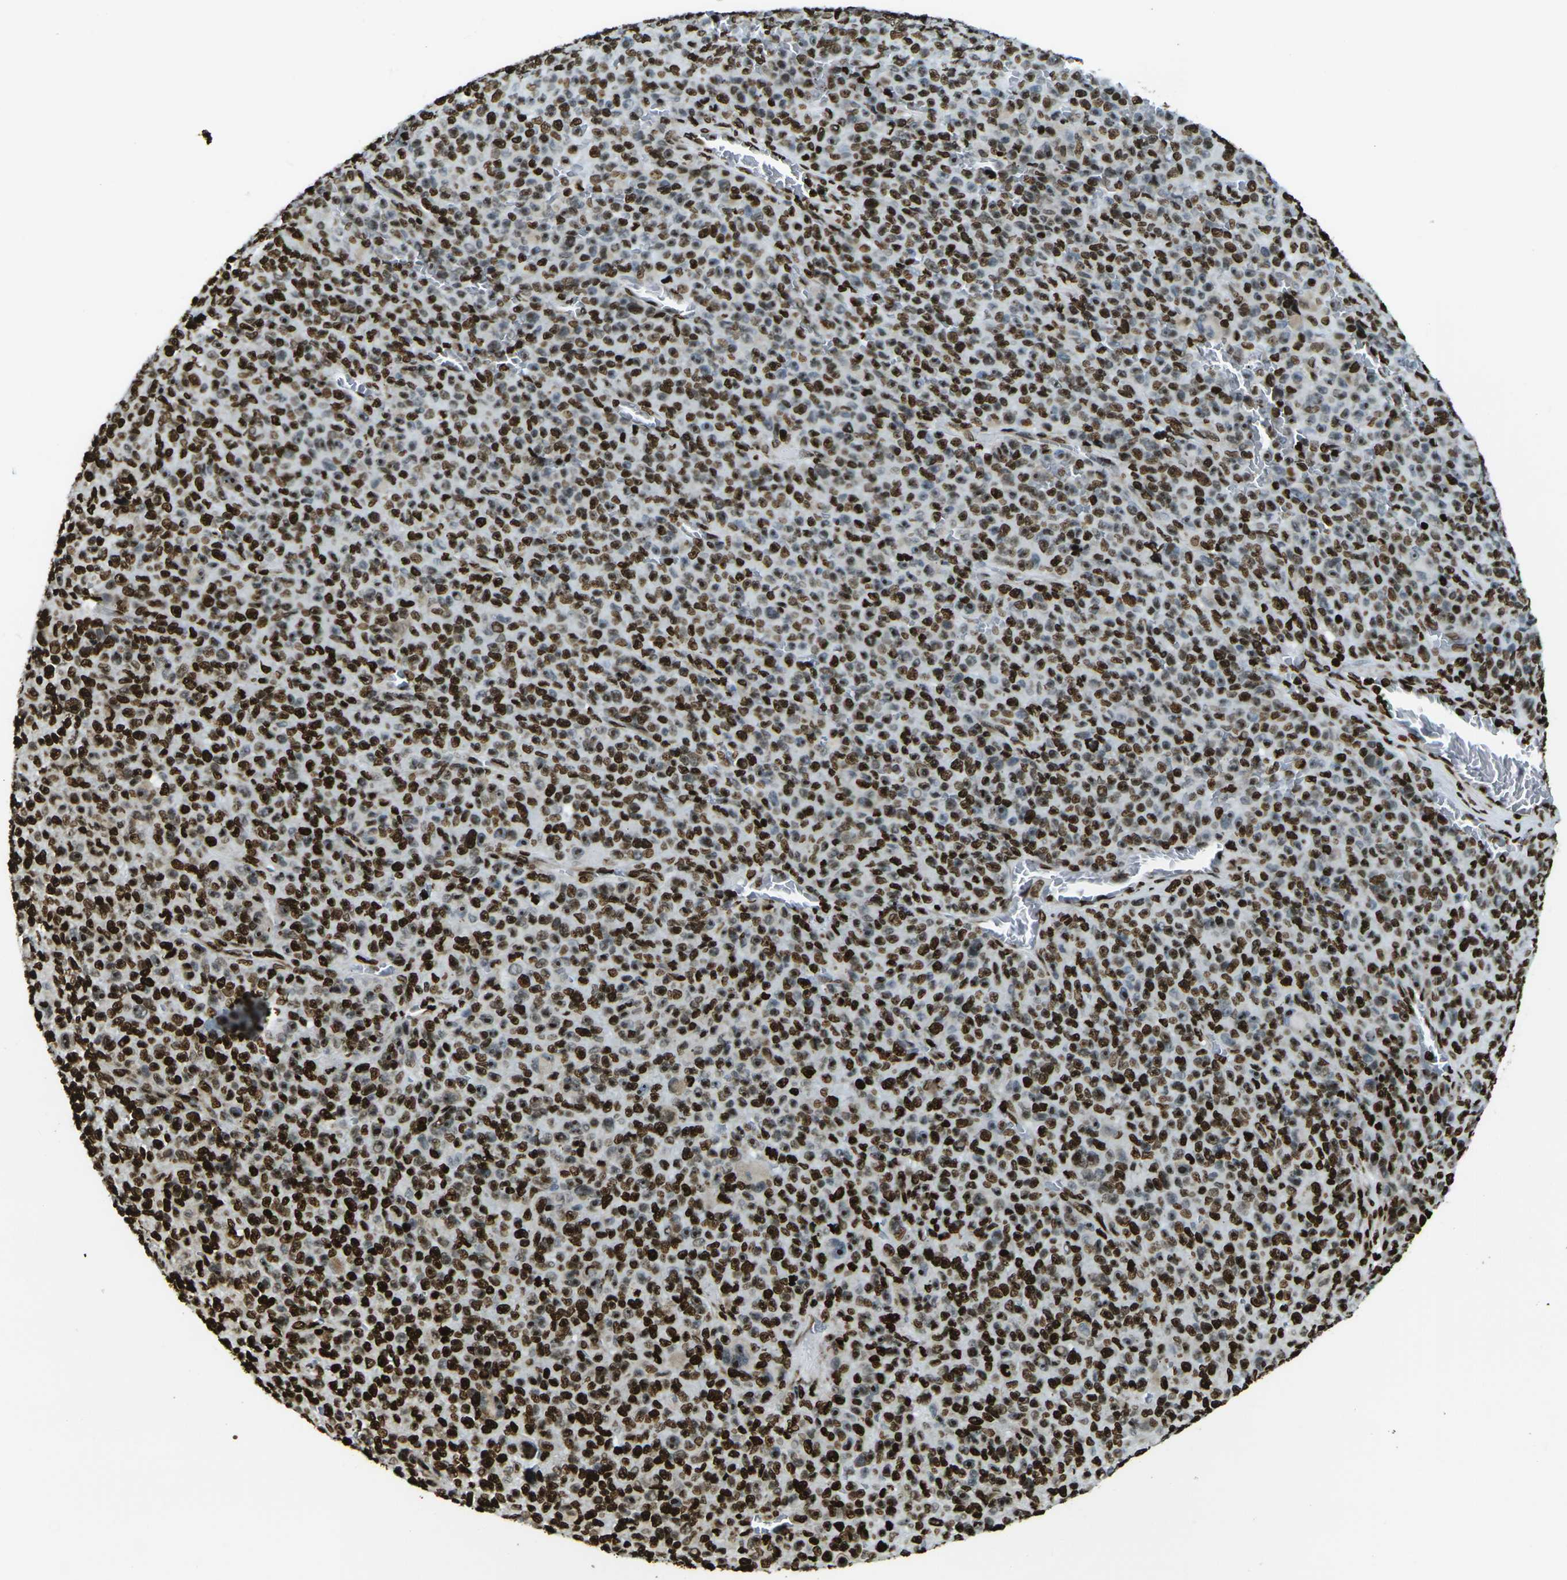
{"staining": {"intensity": "strong", "quantity": ">75%", "location": "nuclear"}, "tissue": "melanoma", "cell_type": "Tumor cells", "image_type": "cancer", "snomed": [{"axis": "morphology", "description": "Malignant melanoma, NOS"}, {"axis": "topography", "description": "Skin"}], "caption": "The histopathology image reveals staining of malignant melanoma, revealing strong nuclear protein staining (brown color) within tumor cells.", "gene": "H1-2", "patient": {"sex": "female", "age": 82}}